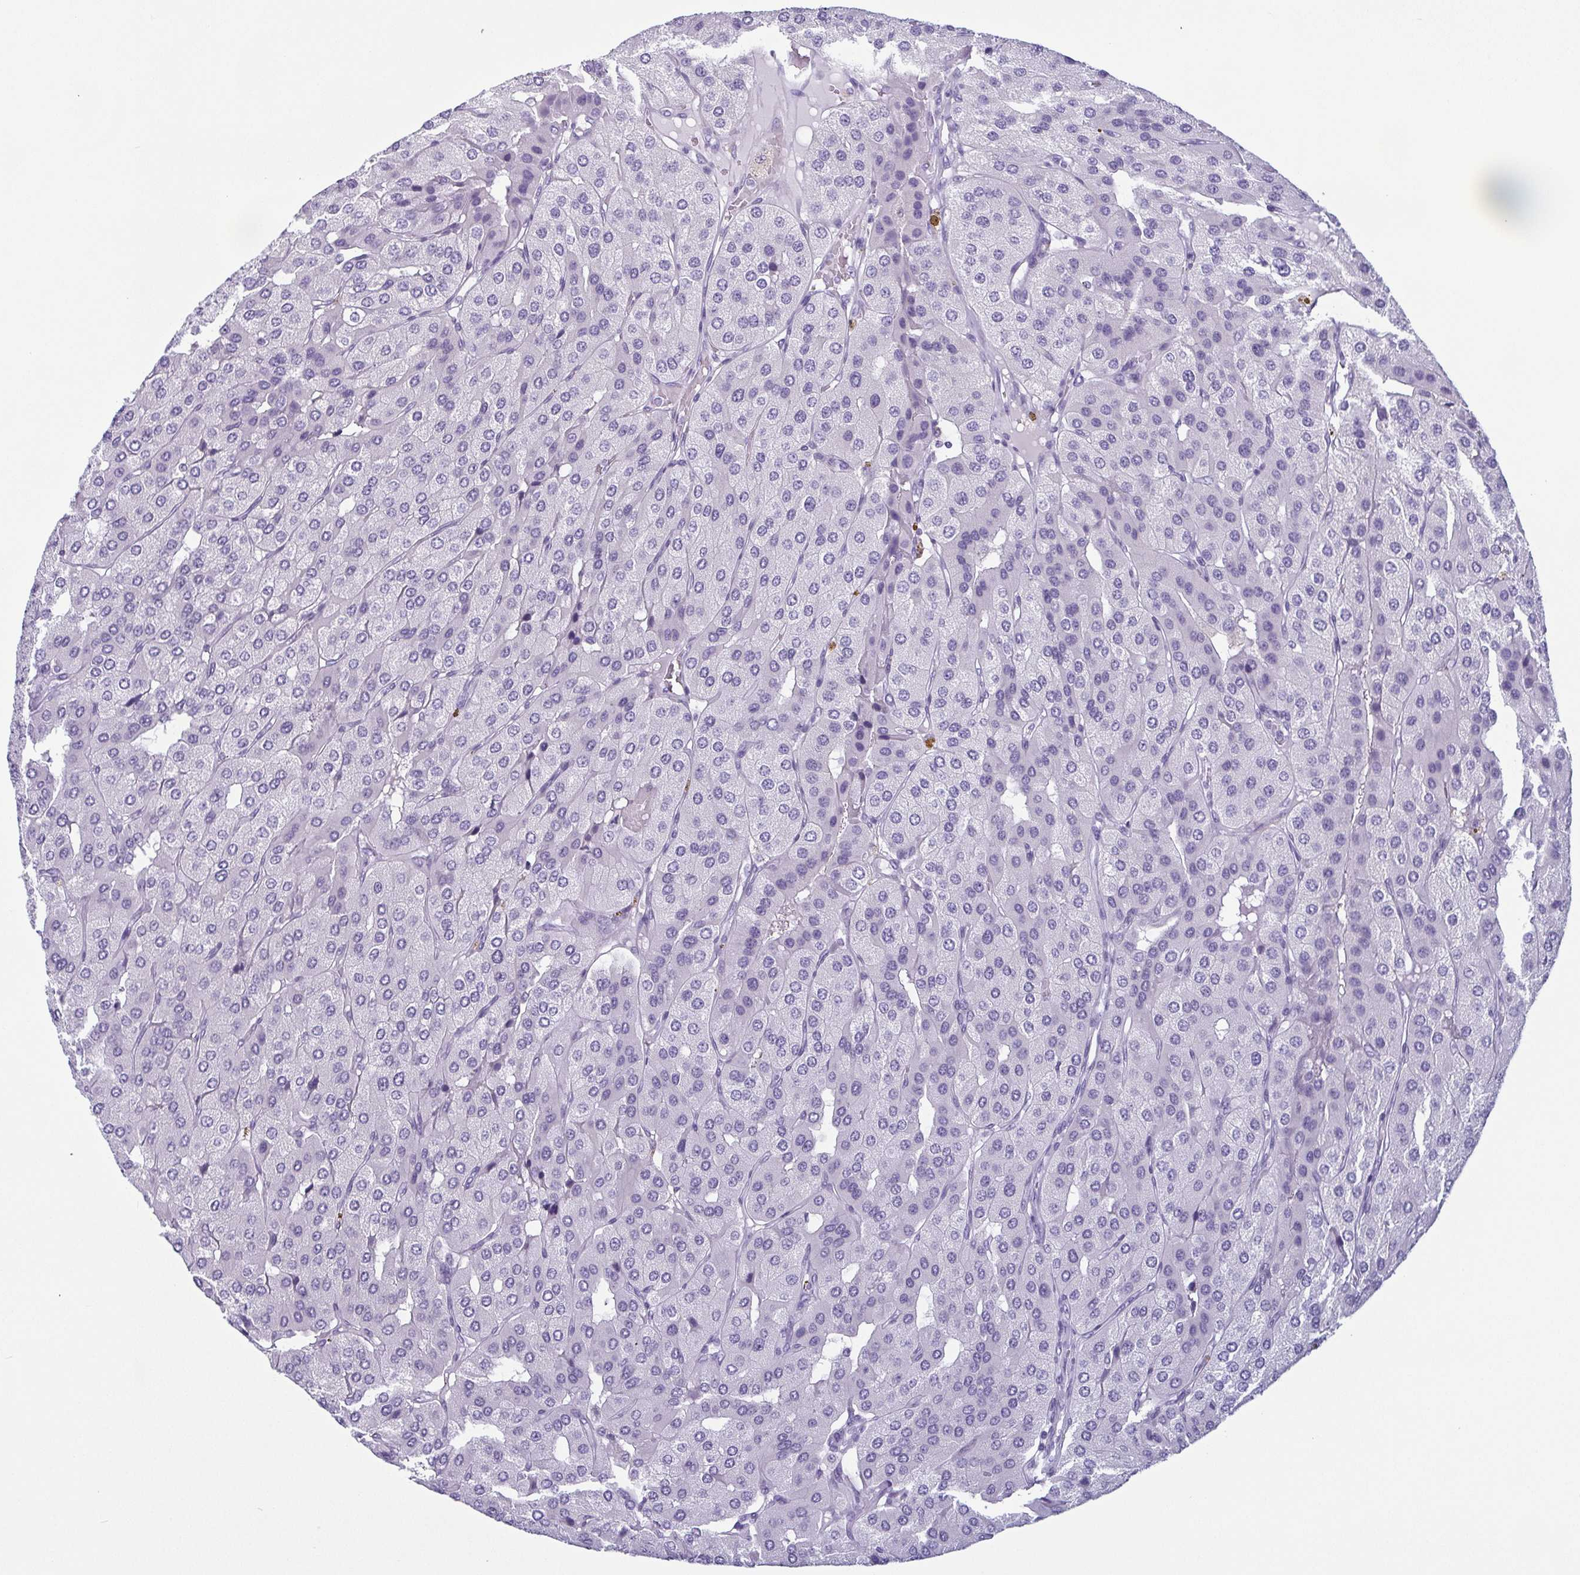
{"staining": {"intensity": "negative", "quantity": "none", "location": "none"}, "tissue": "parathyroid gland", "cell_type": "Glandular cells", "image_type": "normal", "snomed": [{"axis": "morphology", "description": "Normal tissue, NOS"}, {"axis": "morphology", "description": "Adenoma, NOS"}, {"axis": "topography", "description": "Parathyroid gland"}], "caption": "Immunohistochemistry histopathology image of benign parathyroid gland stained for a protein (brown), which shows no staining in glandular cells.", "gene": "KRT78", "patient": {"sex": "female", "age": 86}}